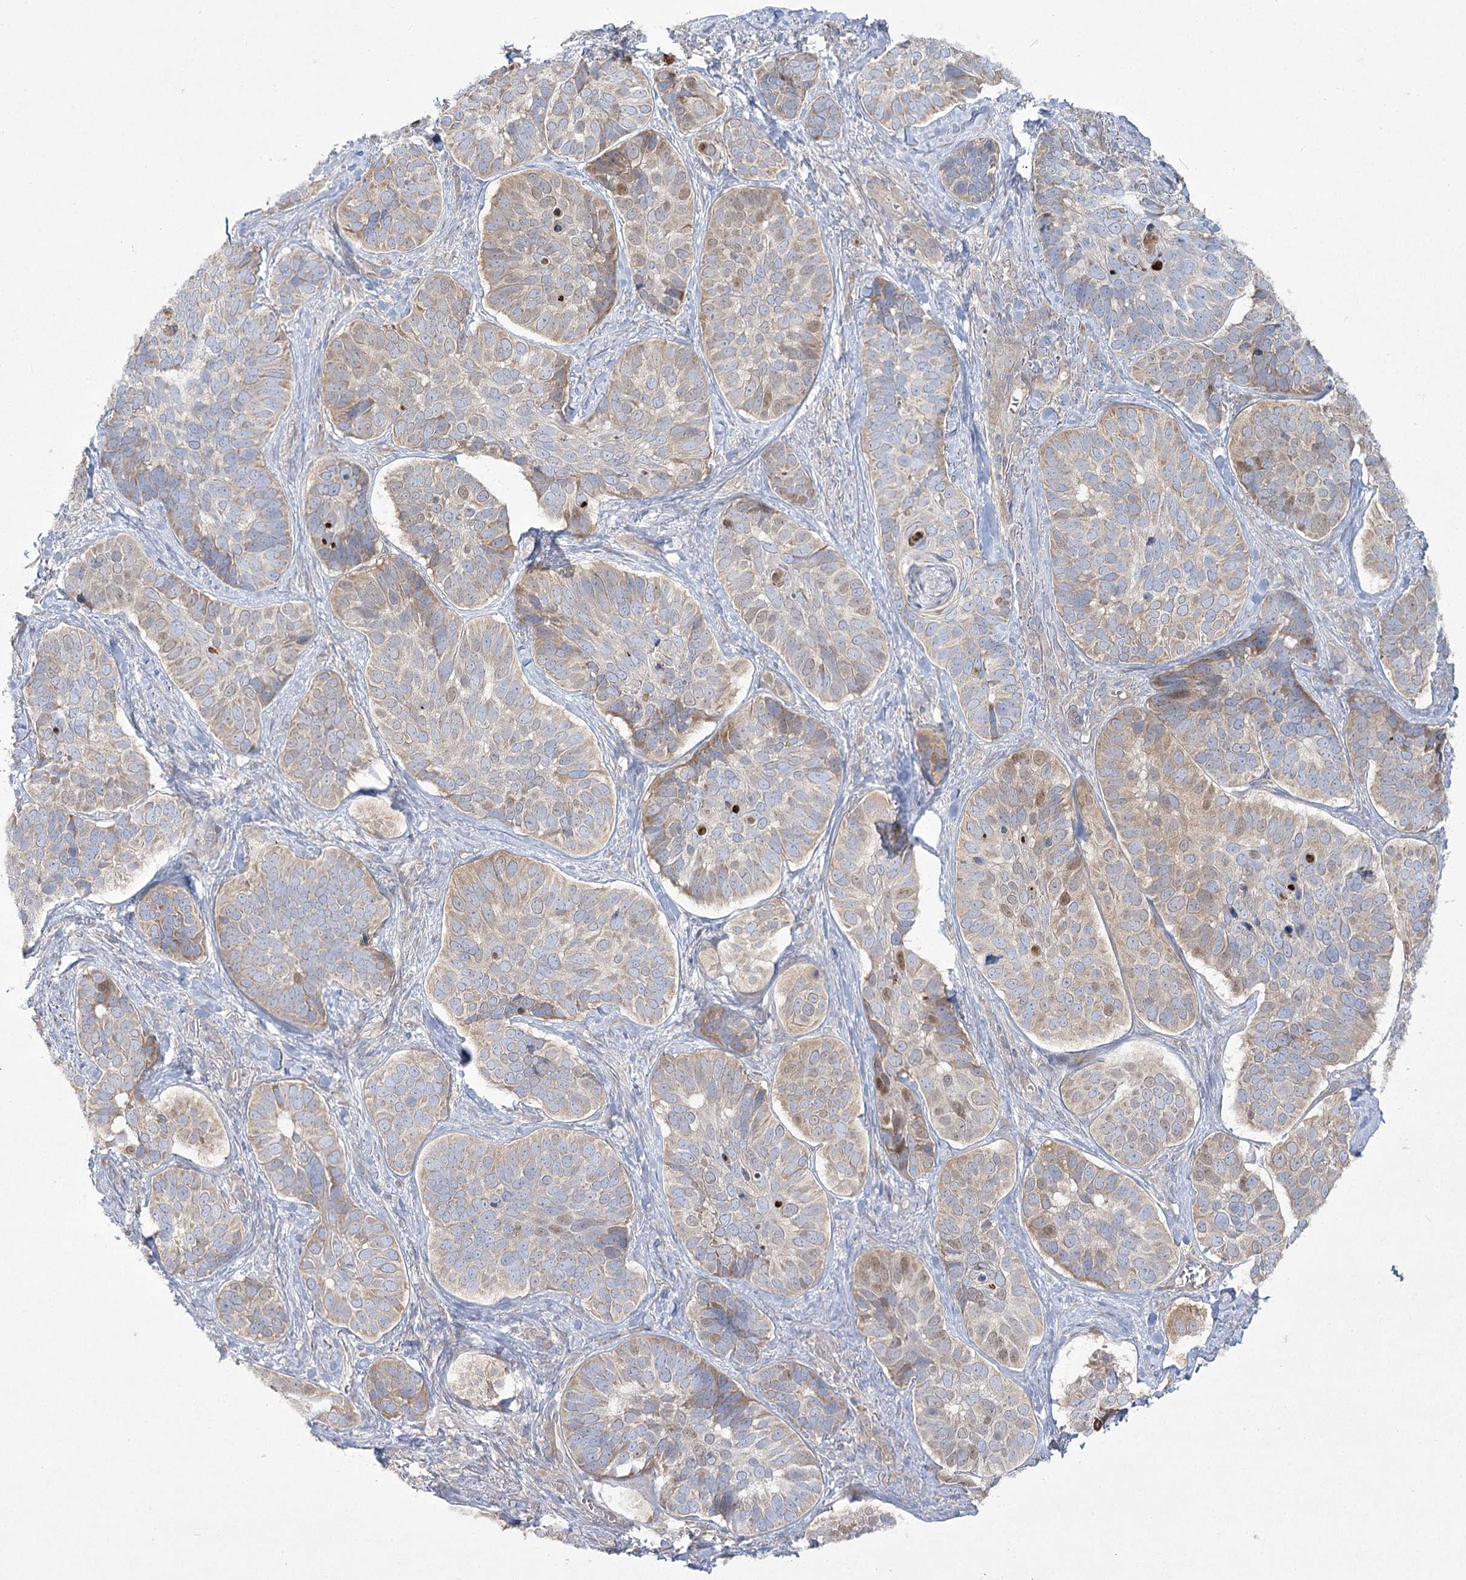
{"staining": {"intensity": "moderate", "quantity": ">75%", "location": "cytoplasmic/membranous,nuclear"}, "tissue": "skin cancer", "cell_type": "Tumor cells", "image_type": "cancer", "snomed": [{"axis": "morphology", "description": "Basal cell carcinoma"}, {"axis": "topography", "description": "Skin"}], "caption": "Immunohistochemical staining of skin basal cell carcinoma exhibits medium levels of moderate cytoplasmic/membranous and nuclear protein staining in about >75% of tumor cells.", "gene": "CAMTA1", "patient": {"sex": "male", "age": 62}}